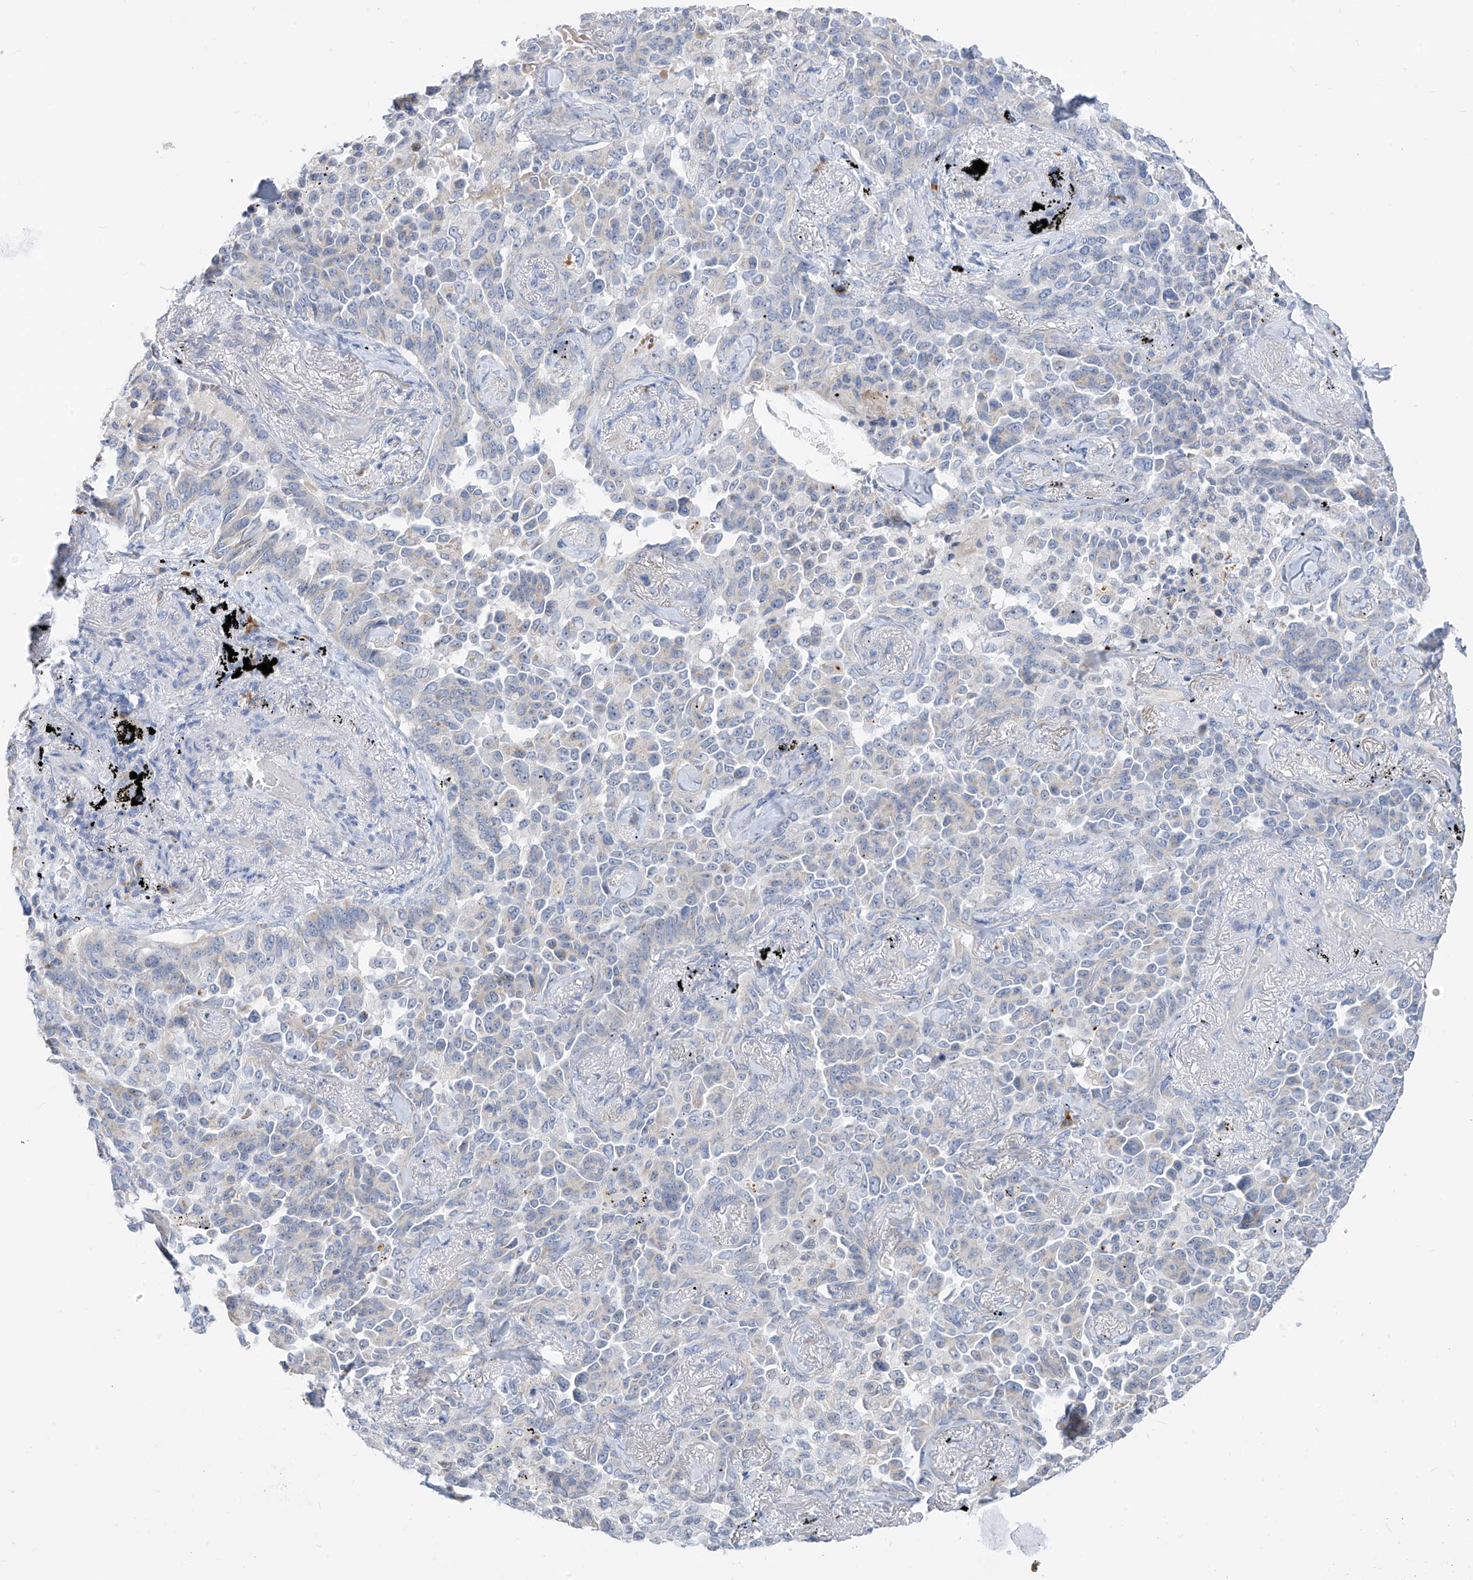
{"staining": {"intensity": "negative", "quantity": "none", "location": "none"}, "tissue": "lung cancer", "cell_type": "Tumor cells", "image_type": "cancer", "snomed": [{"axis": "morphology", "description": "Adenocarcinoma, NOS"}, {"axis": "topography", "description": "Lung"}], "caption": "This is an immunohistochemistry (IHC) image of lung cancer. There is no positivity in tumor cells.", "gene": "ZNF404", "patient": {"sex": "female", "age": 67}}